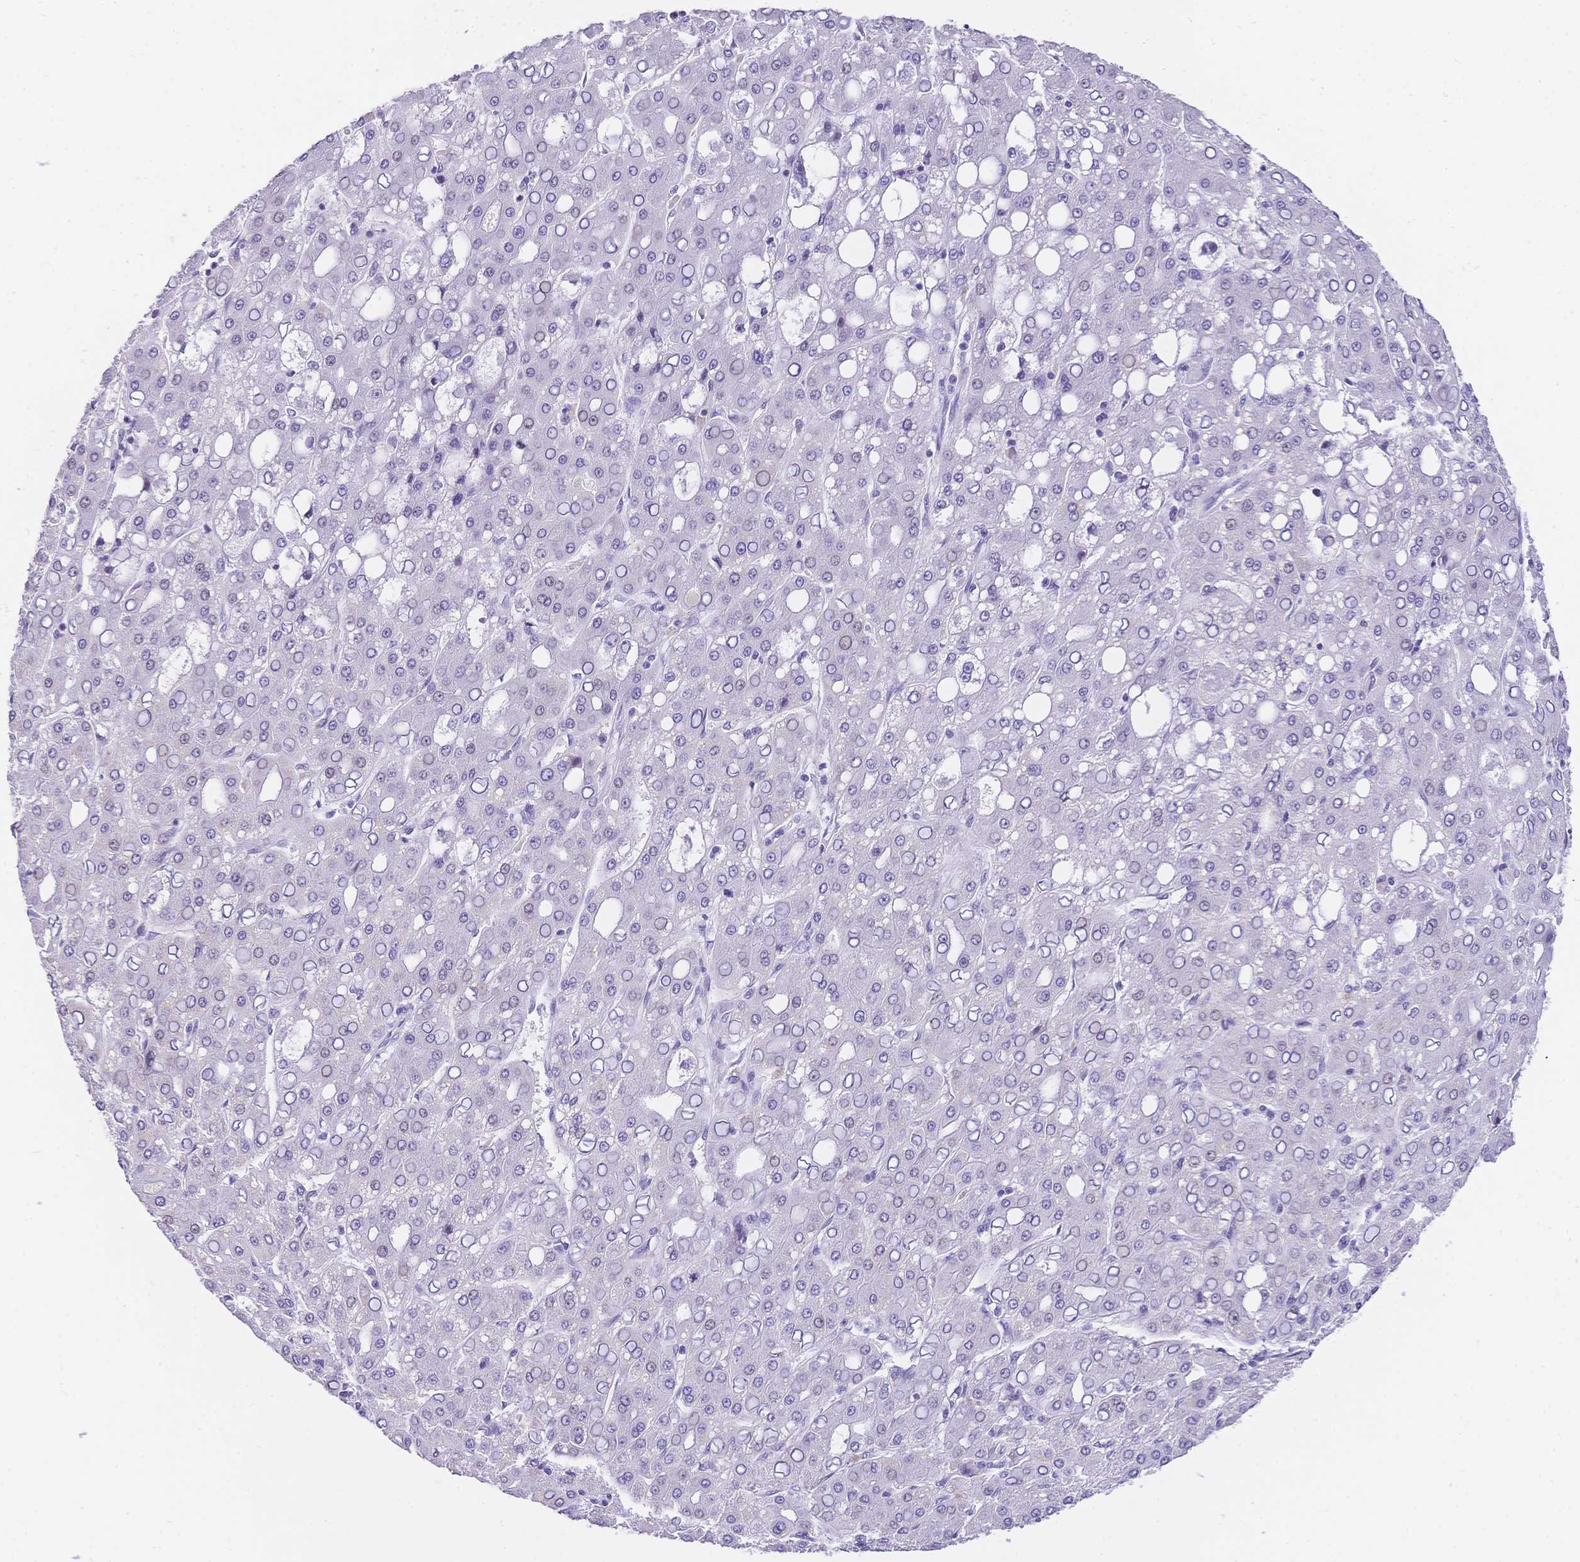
{"staining": {"intensity": "negative", "quantity": "none", "location": "none"}, "tissue": "liver cancer", "cell_type": "Tumor cells", "image_type": "cancer", "snomed": [{"axis": "morphology", "description": "Carcinoma, Hepatocellular, NOS"}, {"axis": "topography", "description": "Liver"}], "caption": "A high-resolution photomicrograph shows IHC staining of liver cancer, which exhibits no significant expression in tumor cells. The staining was performed using DAB (3,3'-diaminobenzidine) to visualize the protein expression in brown, while the nuclei were stained in blue with hematoxylin (Magnification: 20x).", "gene": "MUC21", "patient": {"sex": "male", "age": 65}}